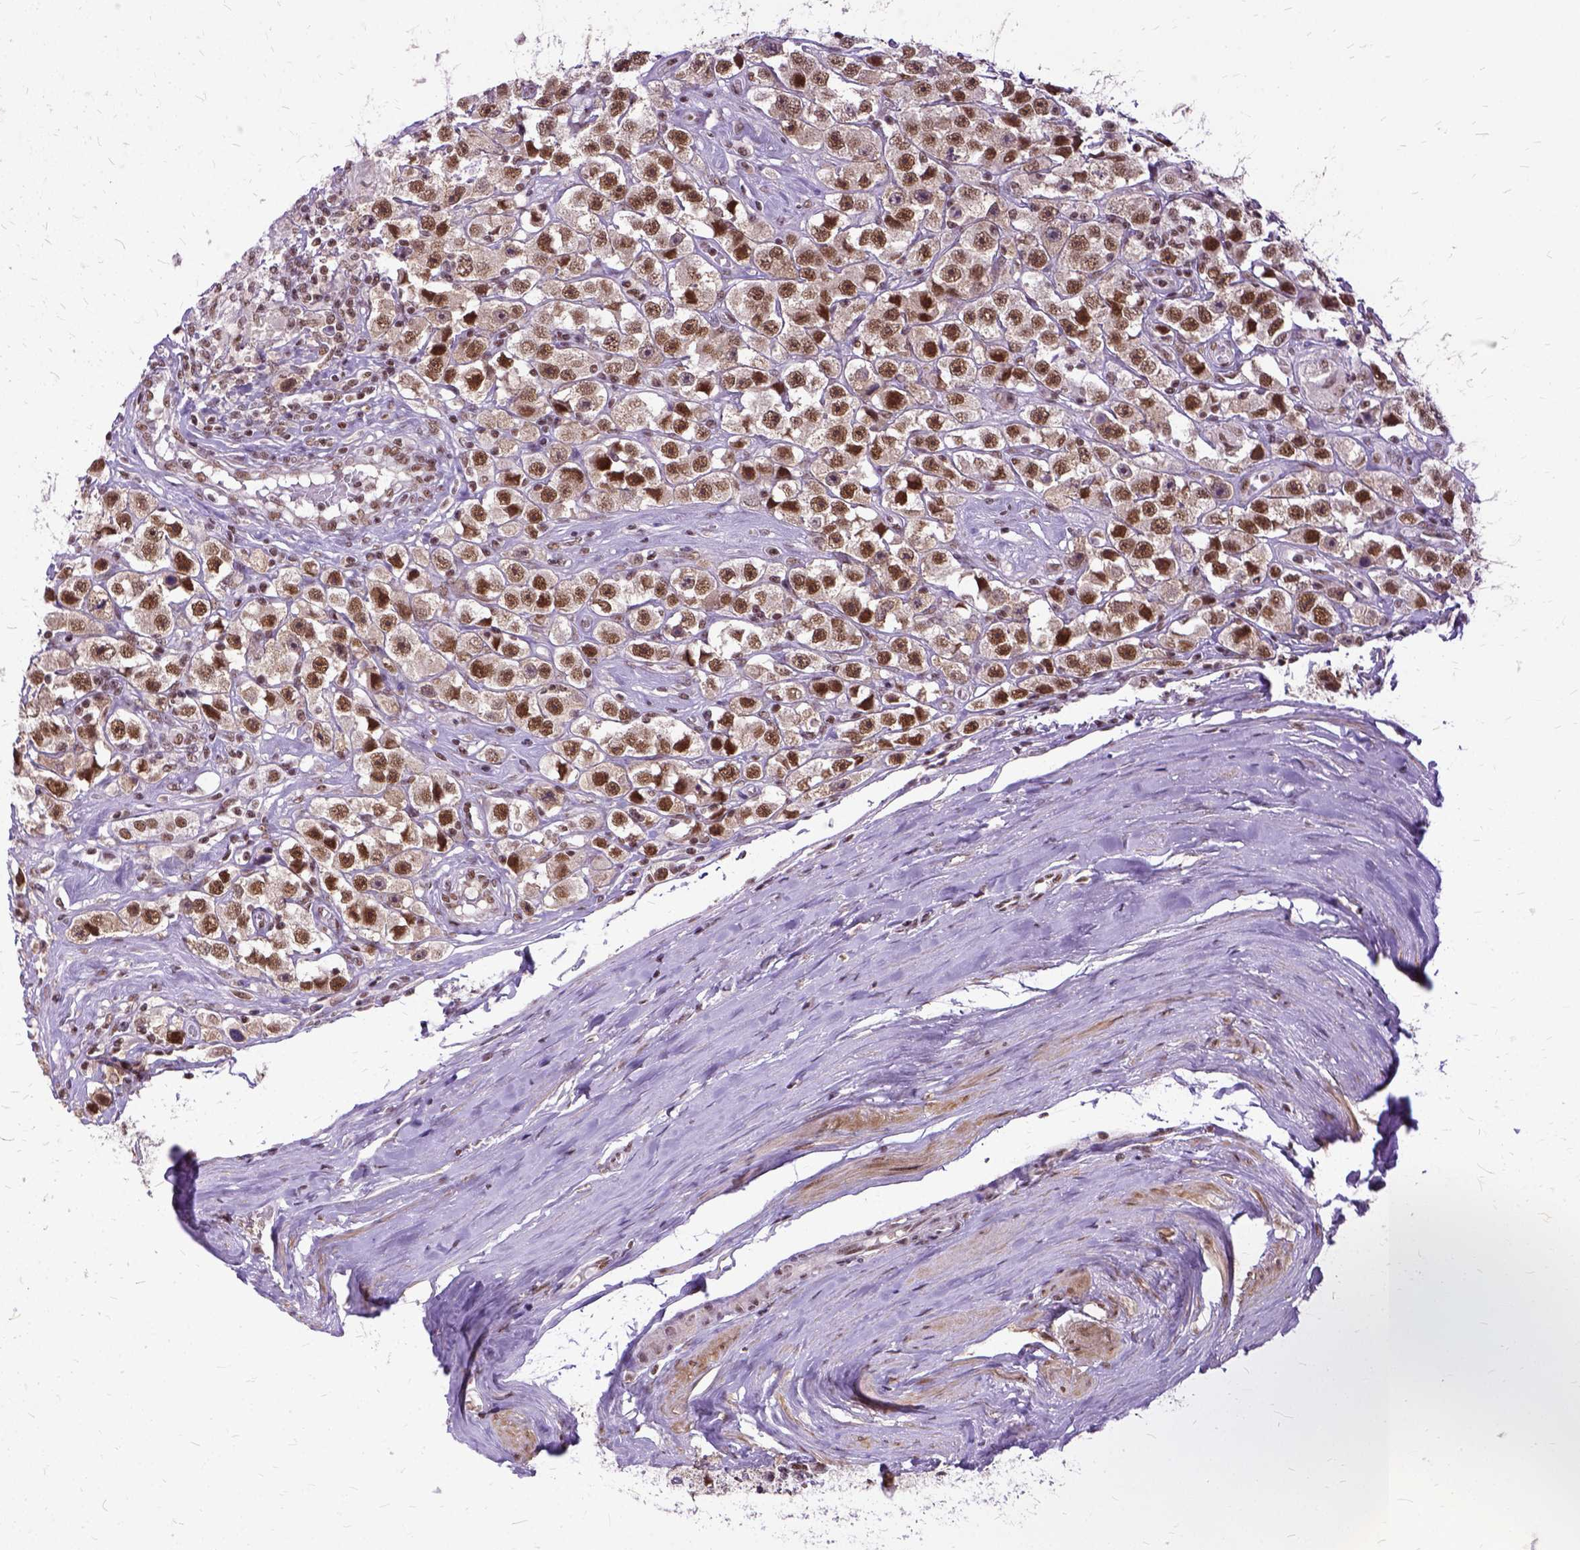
{"staining": {"intensity": "strong", "quantity": "<25%", "location": "nuclear"}, "tissue": "testis cancer", "cell_type": "Tumor cells", "image_type": "cancer", "snomed": [{"axis": "morphology", "description": "Seminoma, NOS"}, {"axis": "topography", "description": "Testis"}], "caption": "High-power microscopy captured an immunohistochemistry (IHC) histopathology image of testis seminoma, revealing strong nuclear expression in approximately <25% of tumor cells.", "gene": "SETD1A", "patient": {"sex": "male", "age": 45}}